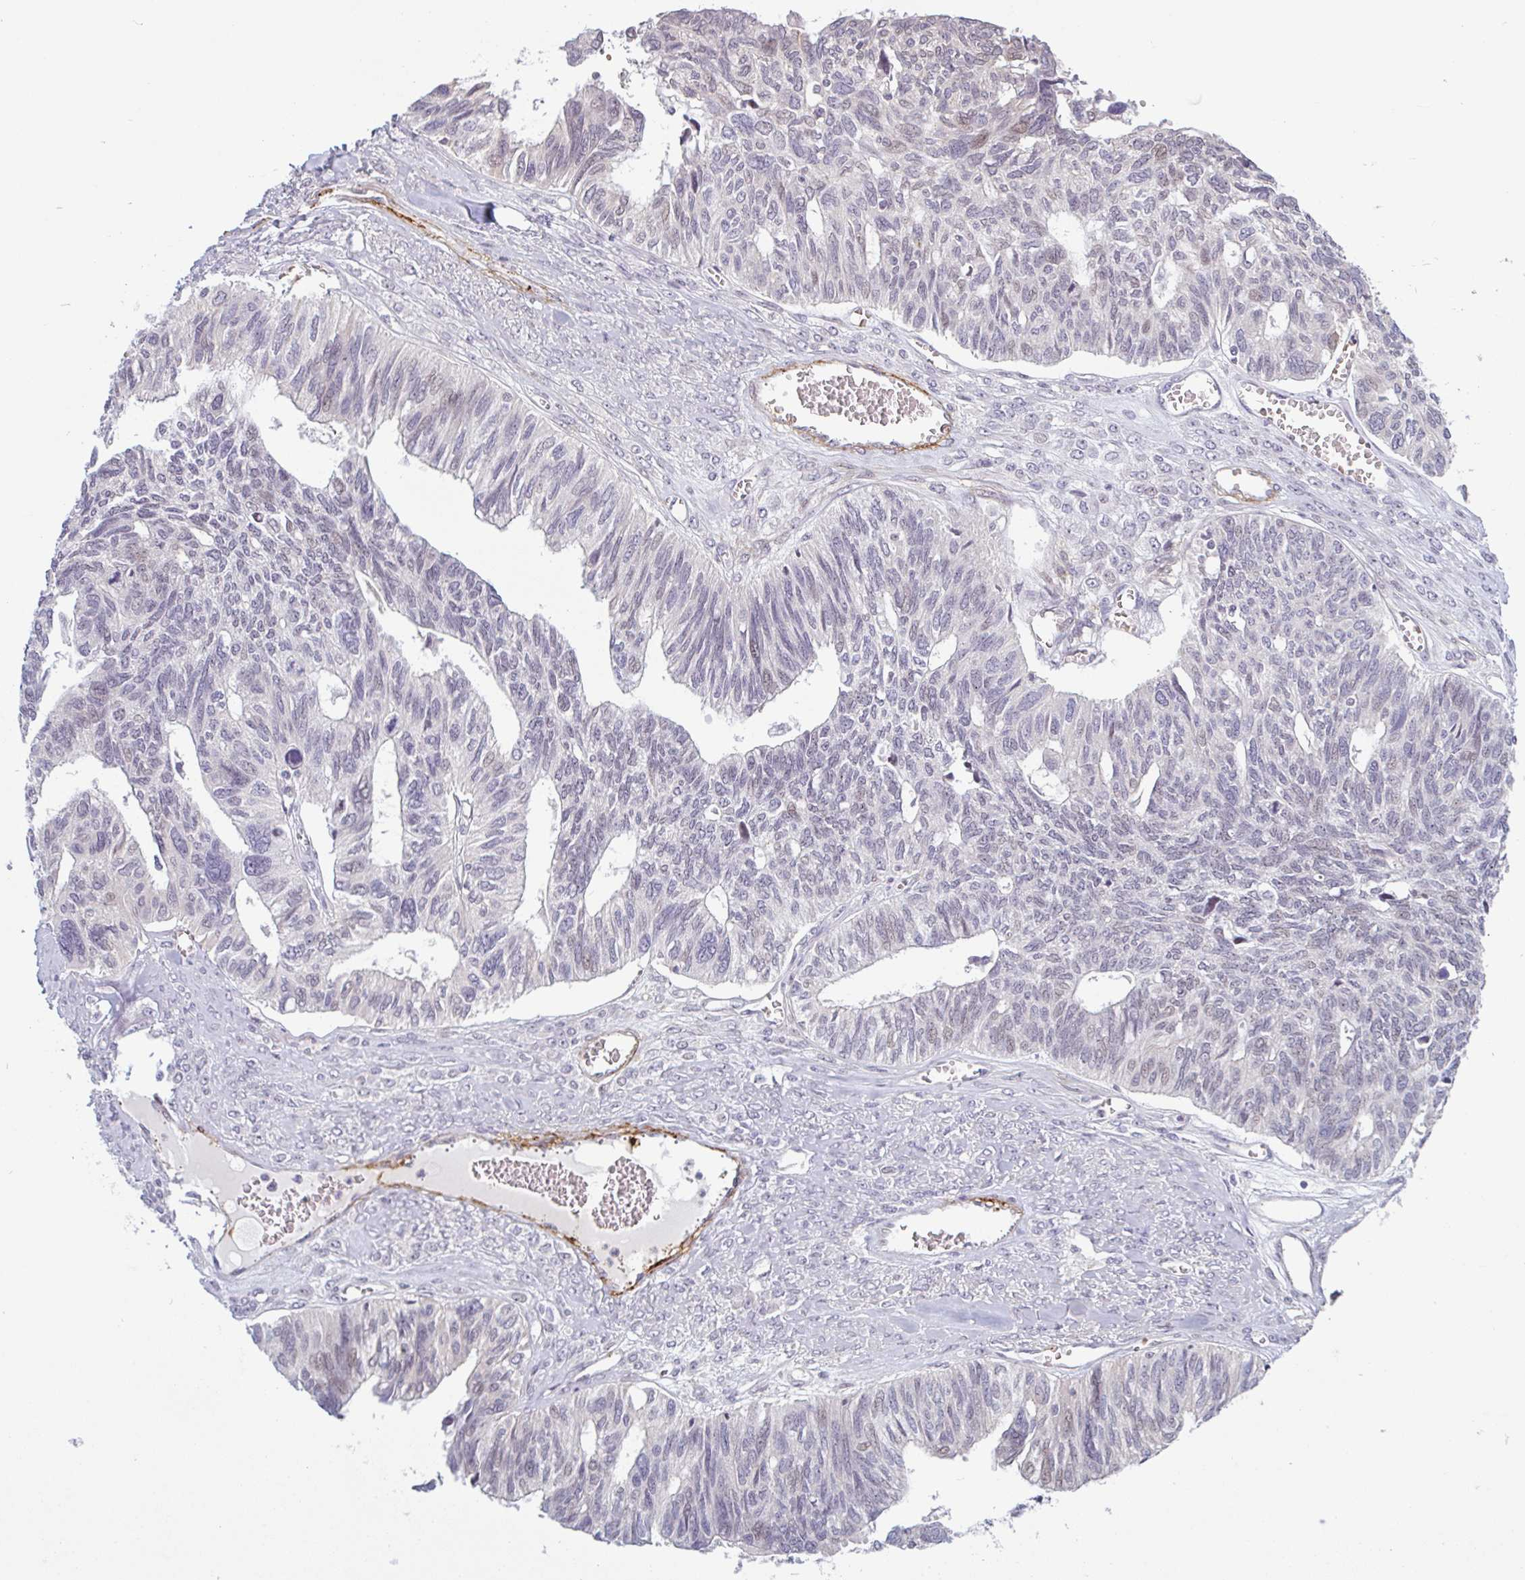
{"staining": {"intensity": "negative", "quantity": "none", "location": "none"}, "tissue": "ovarian cancer", "cell_type": "Tumor cells", "image_type": "cancer", "snomed": [{"axis": "morphology", "description": "Cystadenocarcinoma, serous, NOS"}, {"axis": "topography", "description": "Ovary"}], "caption": "Immunohistochemistry of human ovarian serous cystadenocarcinoma demonstrates no expression in tumor cells. (Immunohistochemistry, brightfield microscopy, high magnification).", "gene": "TMEM119", "patient": {"sex": "female", "age": 79}}